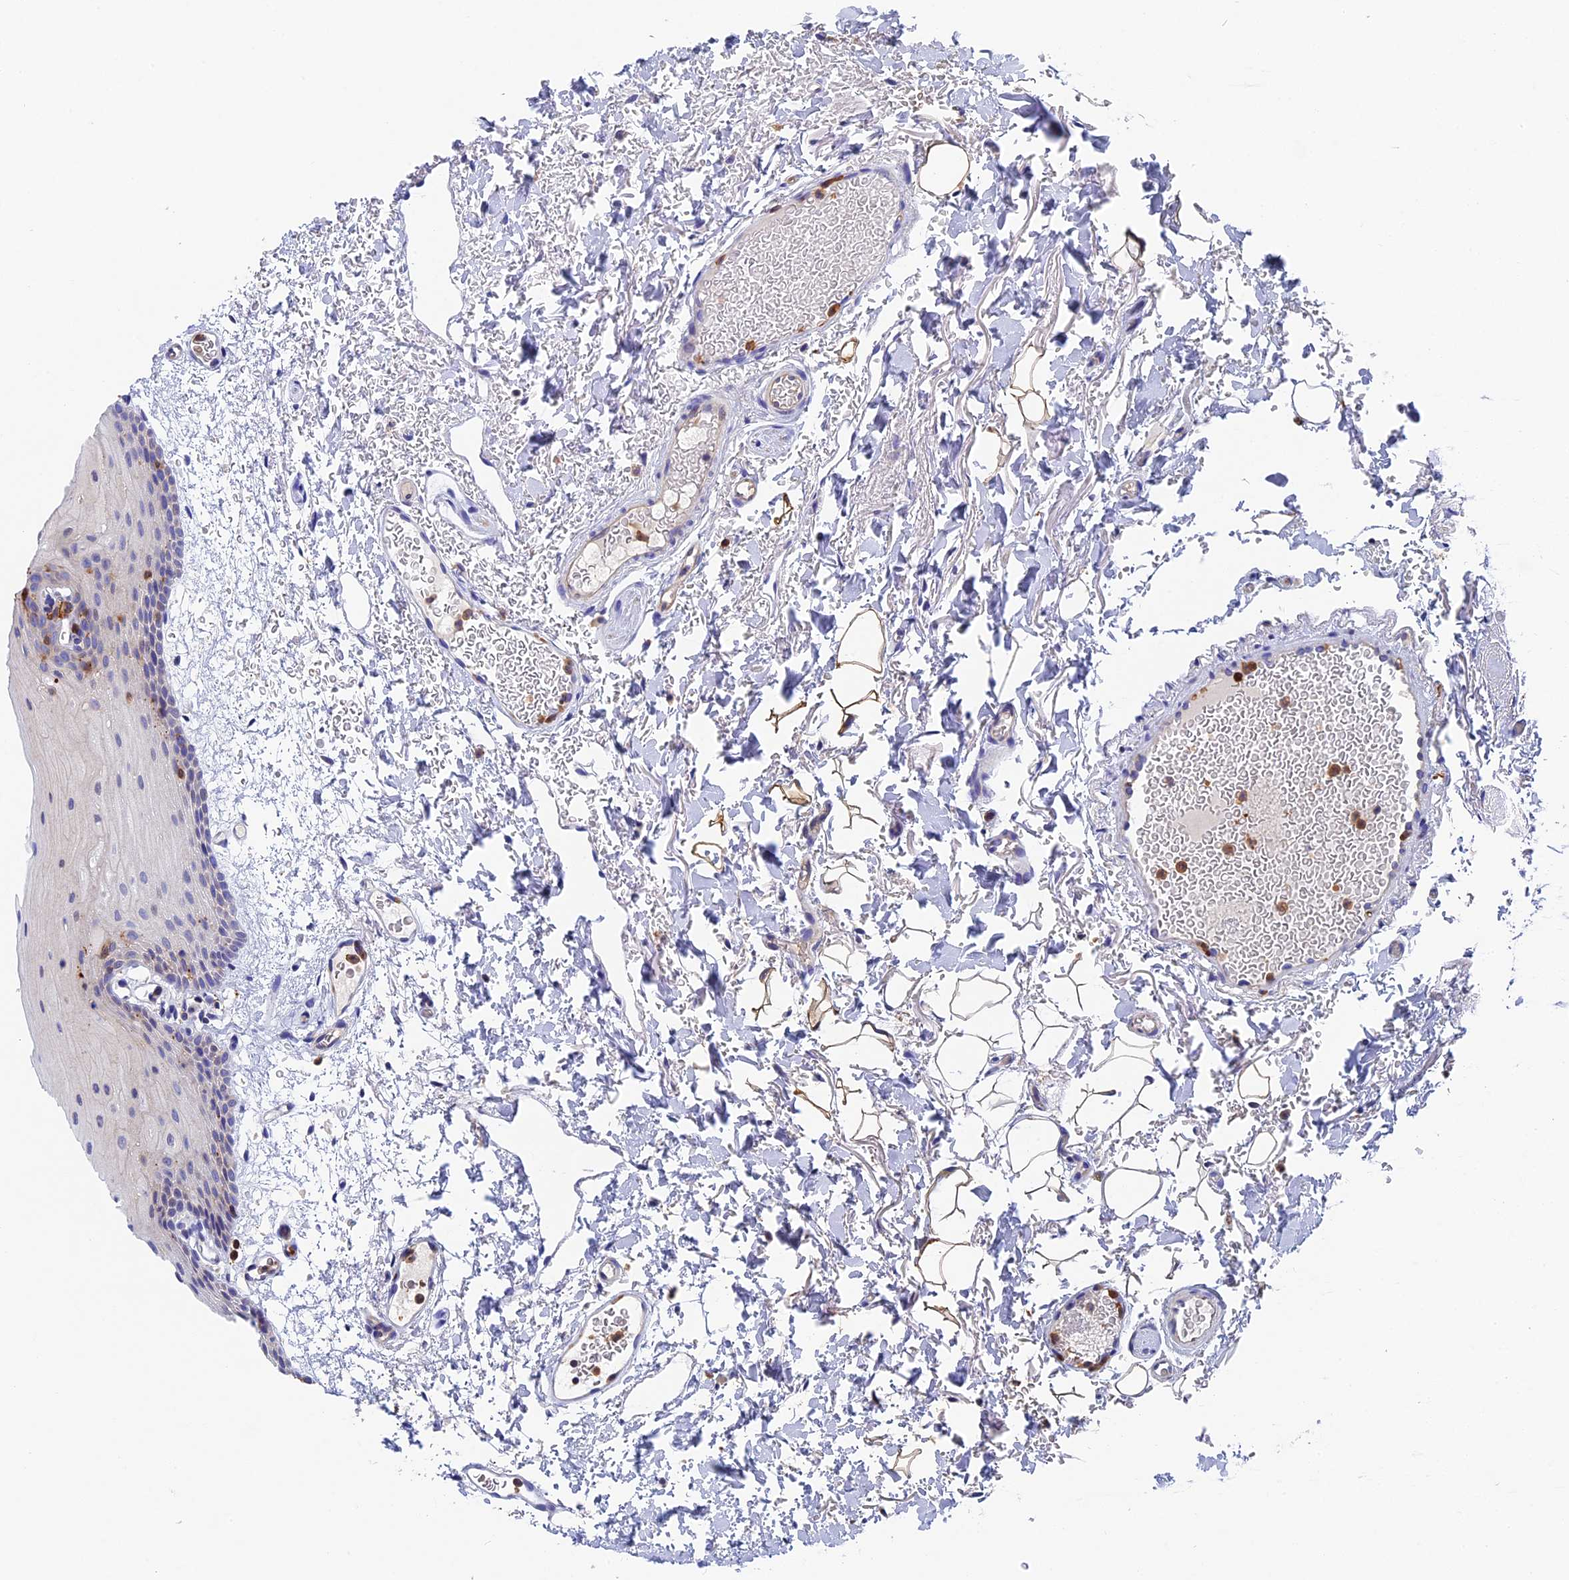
{"staining": {"intensity": "negative", "quantity": "none", "location": "none"}, "tissue": "oral mucosa", "cell_type": "Squamous epithelial cells", "image_type": "normal", "snomed": [{"axis": "morphology", "description": "Normal tissue, NOS"}, {"axis": "topography", "description": "Oral tissue"}], "caption": "DAB immunohistochemical staining of benign oral mucosa reveals no significant expression in squamous epithelial cells.", "gene": "ADAT1", "patient": {"sex": "female", "age": 70}}